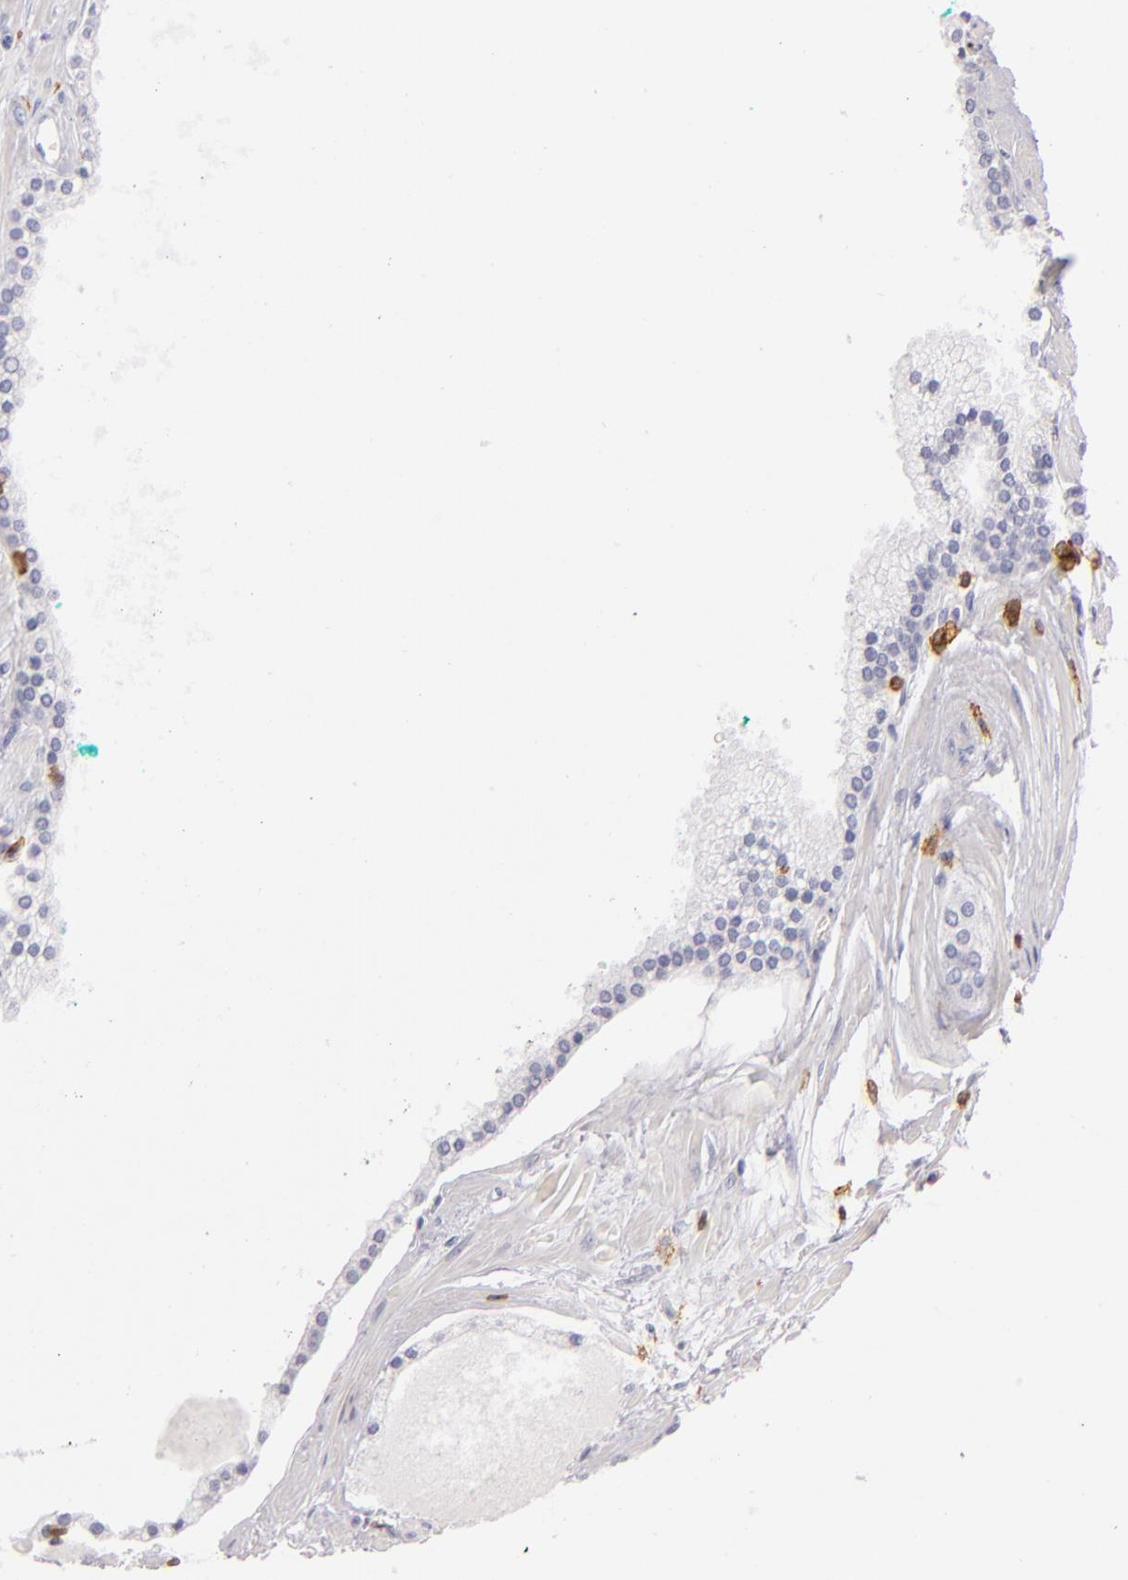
{"staining": {"intensity": "negative", "quantity": "none", "location": "none"}, "tissue": "prostate cancer", "cell_type": "Tumor cells", "image_type": "cancer", "snomed": [{"axis": "morphology", "description": "Adenocarcinoma, High grade"}, {"axis": "topography", "description": "Prostate"}], "caption": "DAB (3,3'-diaminobenzidine) immunohistochemical staining of human prostate cancer shows no significant positivity in tumor cells.", "gene": "LAT", "patient": {"sex": "male", "age": 71}}